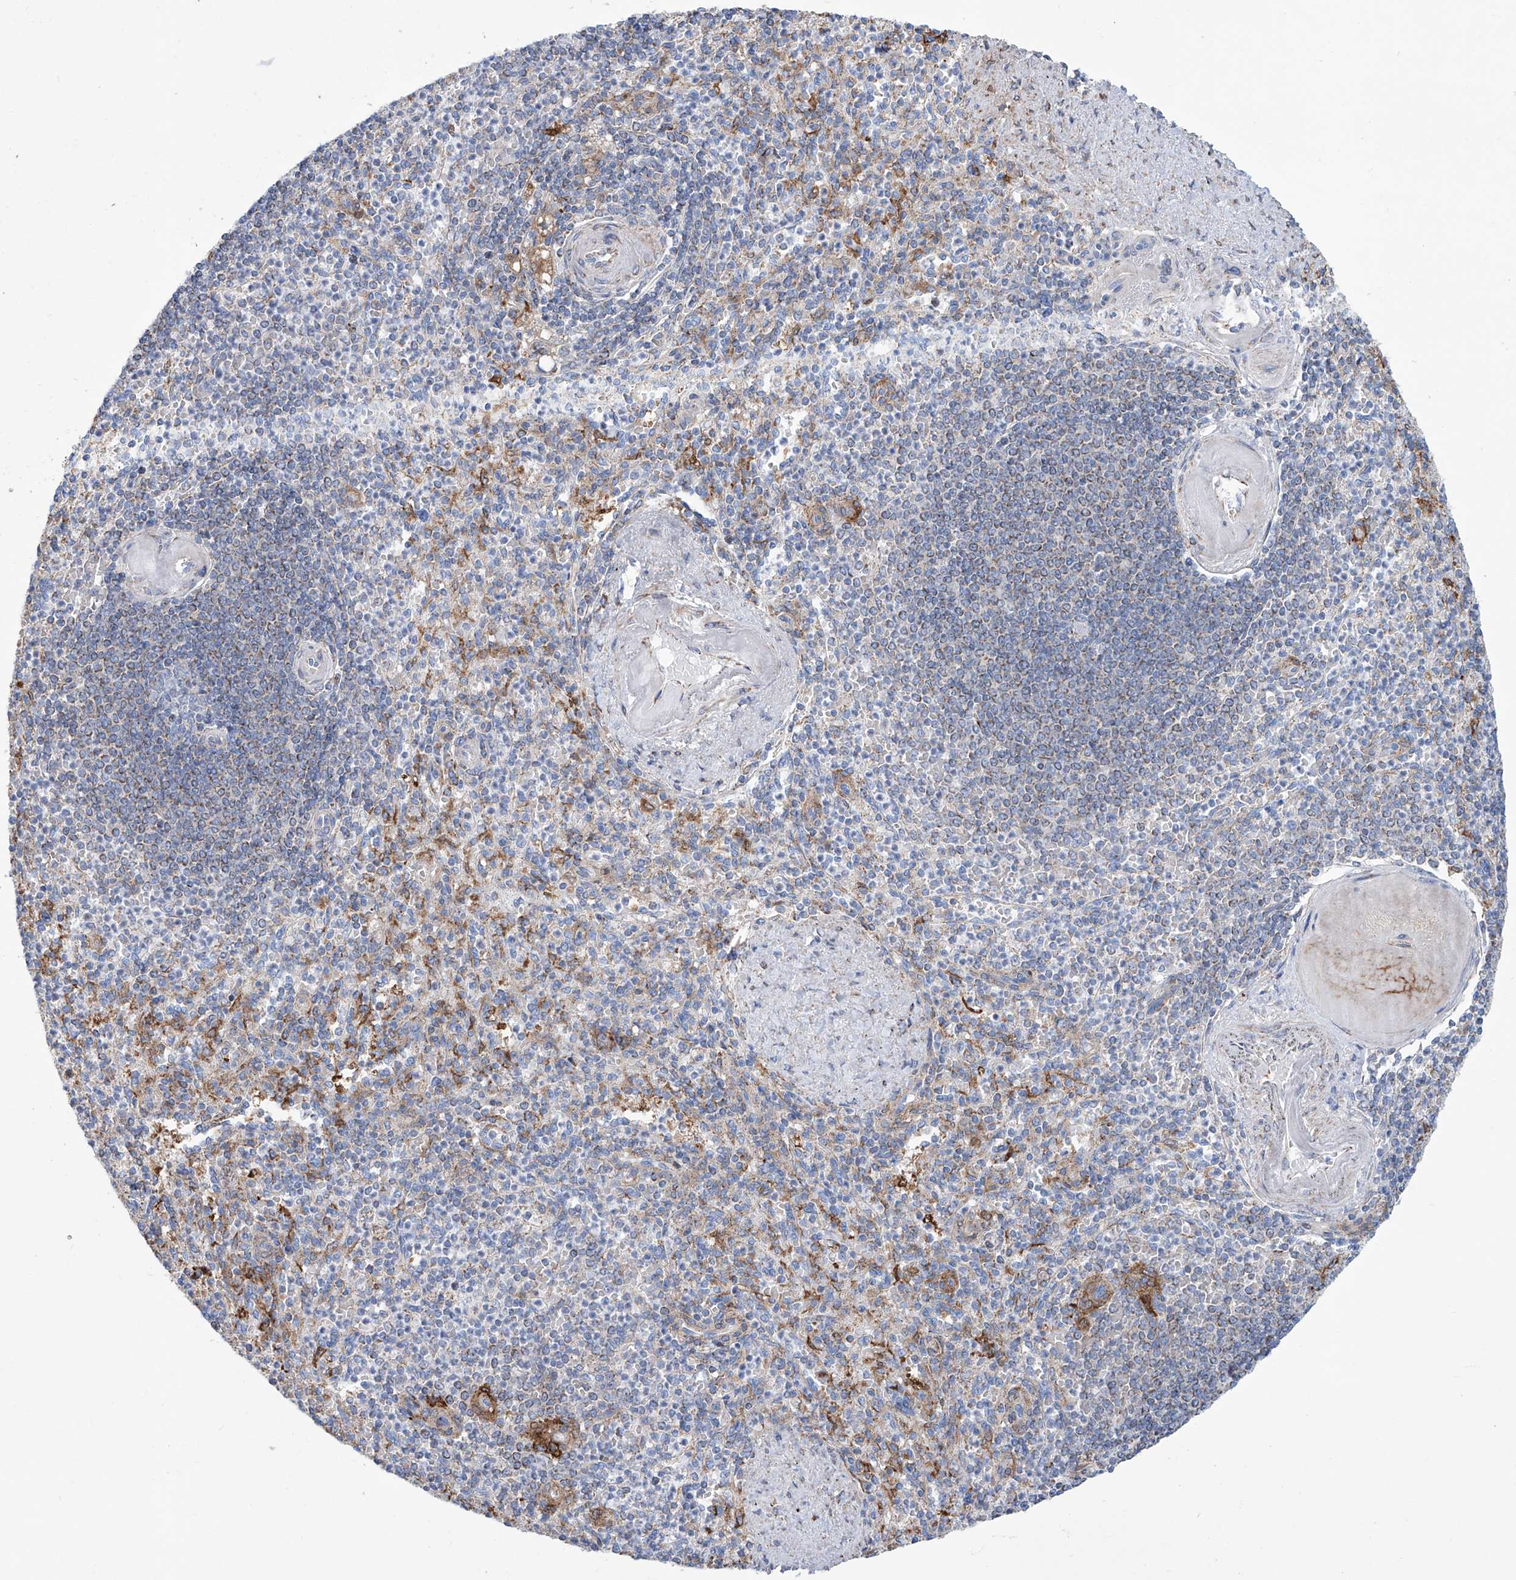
{"staining": {"intensity": "weak", "quantity": "<25%", "location": "cytoplasmic/membranous"}, "tissue": "spleen", "cell_type": "Cells in red pulp", "image_type": "normal", "snomed": [{"axis": "morphology", "description": "Normal tissue, NOS"}, {"axis": "topography", "description": "Spleen"}], "caption": "Cells in red pulp show no significant protein staining in normal spleen.", "gene": "ALDH6A1", "patient": {"sex": "female", "age": 74}}